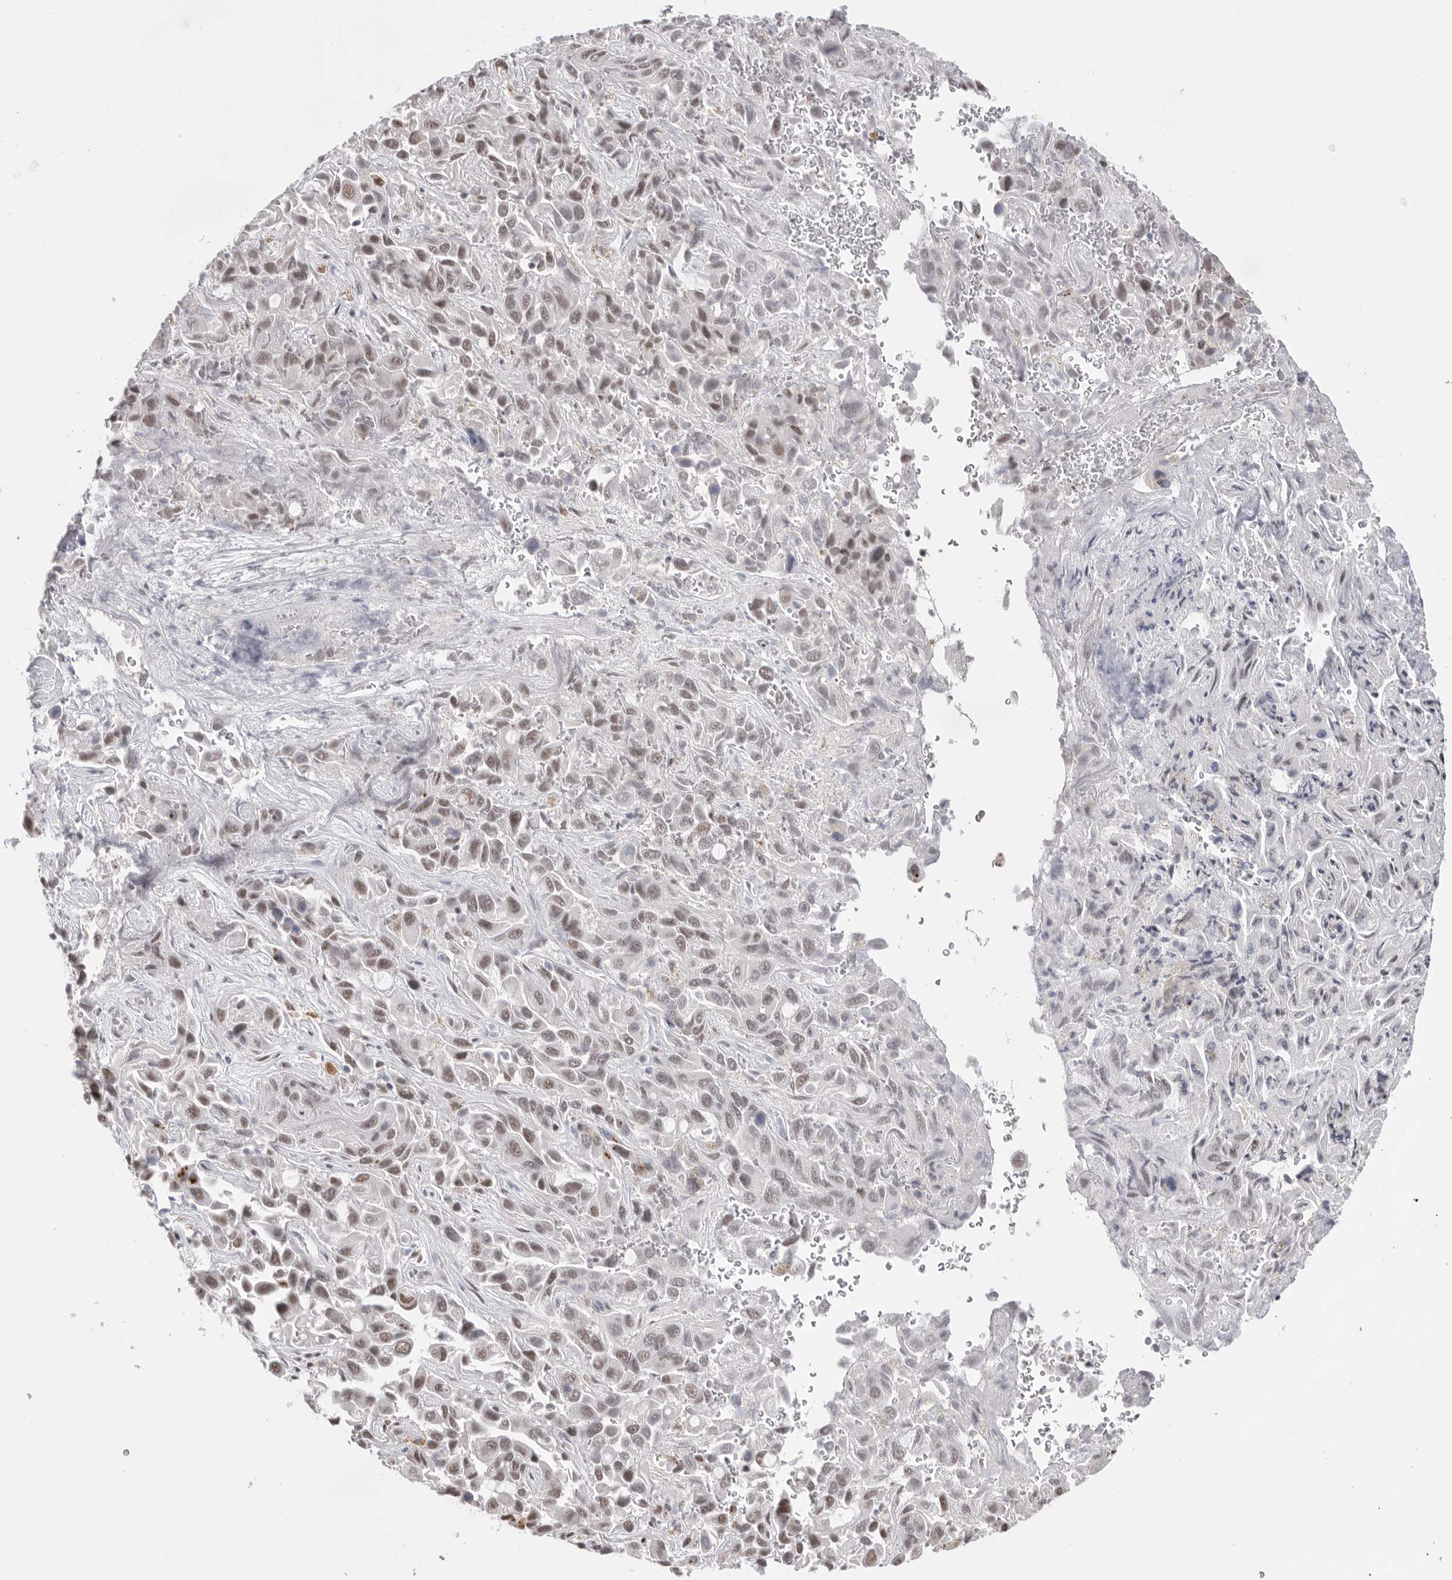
{"staining": {"intensity": "moderate", "quantity": ">75%", "location": "nuclear"}, "tissue": "liver cancer", "cell_type": "Tumor cells", "image_type": "cancer", "snomed": [{"axis": "morphology", "description": "Cholangiocarcinoma"}, {"axis": "topography", "description": "Liver"}], "caption": "Human liver cancer (cholangiocarcinoma) stained with a brown dye exhibits moderate nuclear positive positivity in approximately >75% of tumor cells.", "gene": "BCLAF3", "patient": {"sex": "female", "age": 52}}